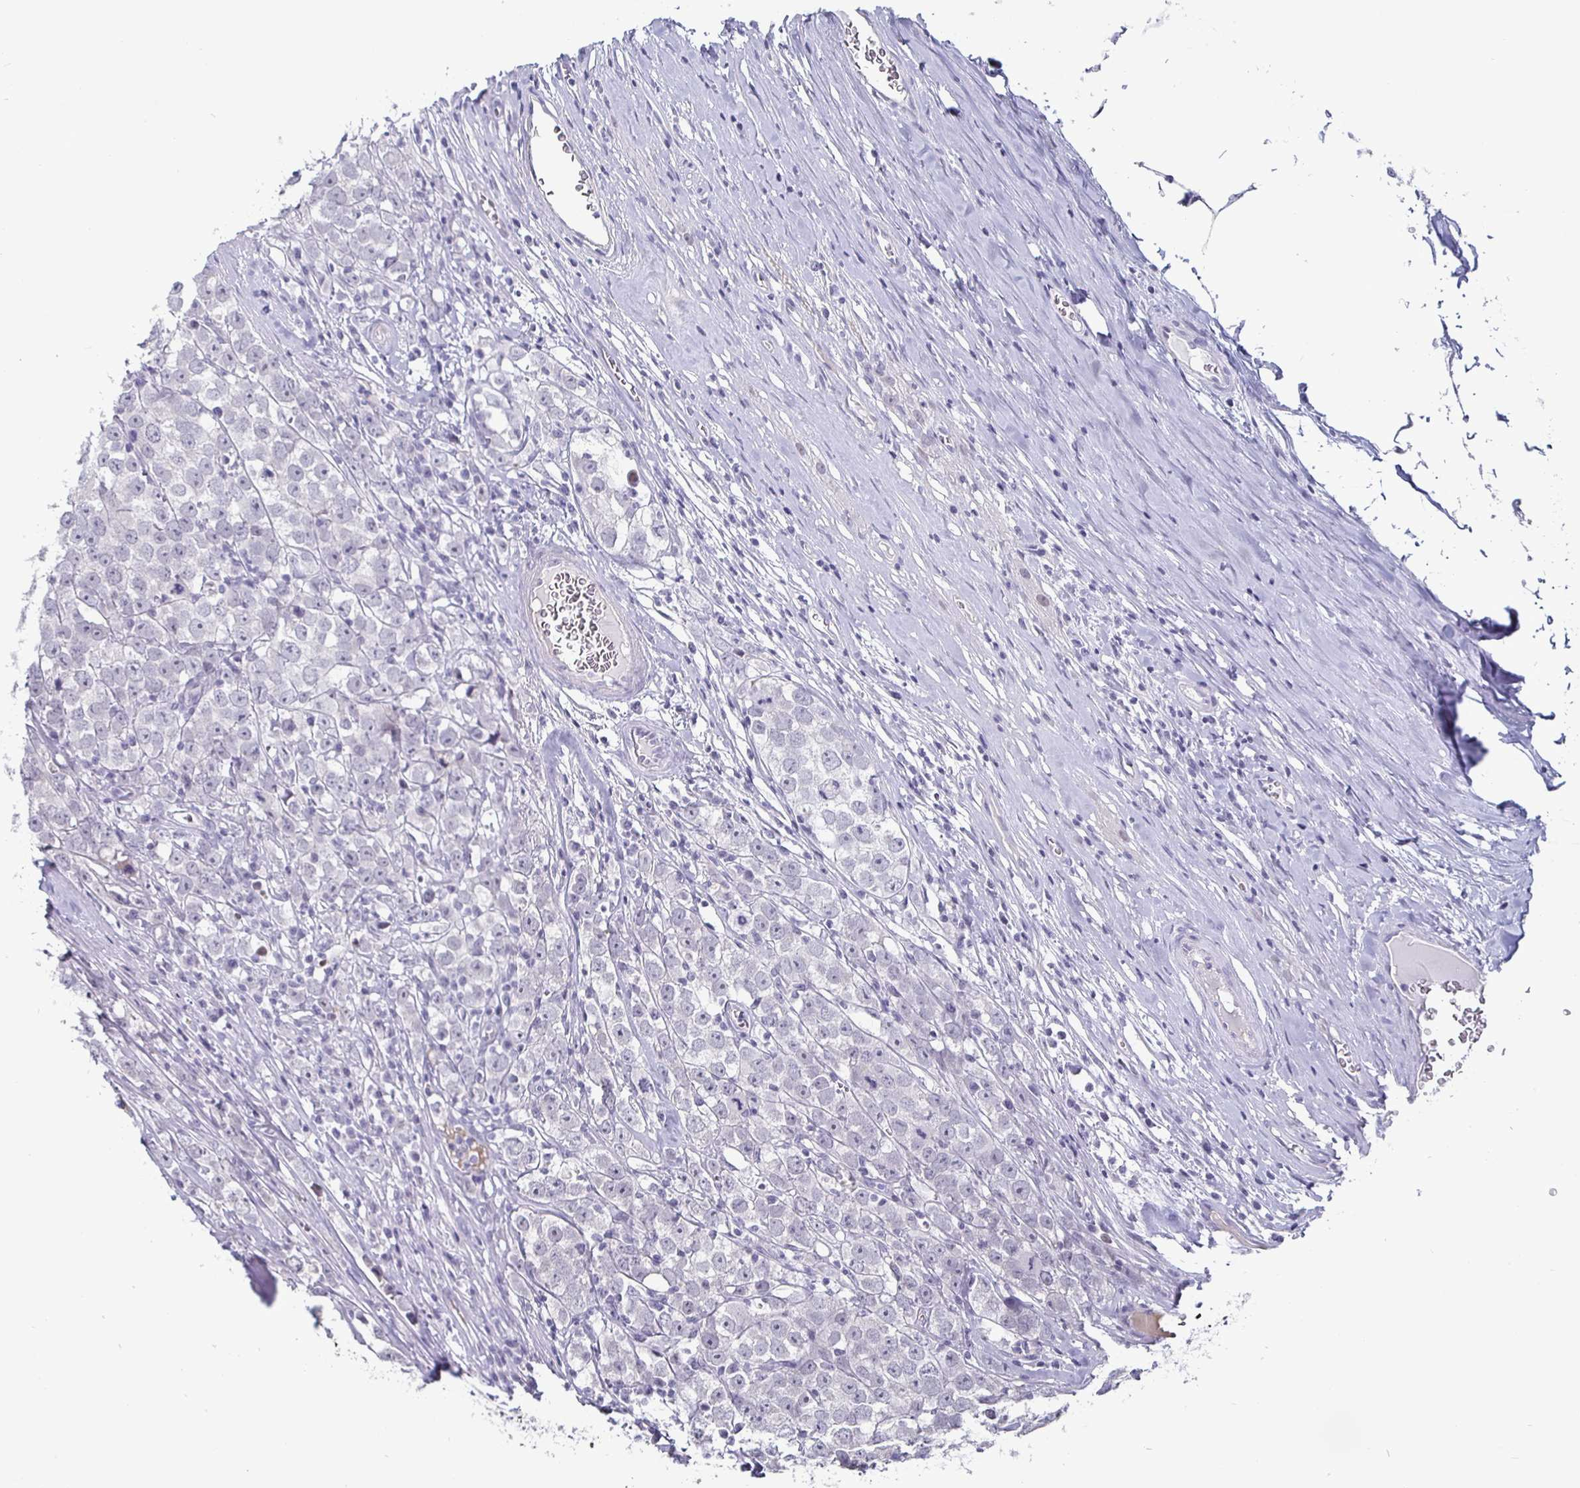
{"staining": {"intensity": "negative", "quantity": "none", "location": "none"}, "tissue": "testis cancer", "cell_type": "Tumor cells", "image_type": "cancer", "snomed": [{"axis": "morphology", "description": "Seminoma, NOS"}, {"axis": "morphology", "description": "Carcinoma, Embryonal, NOS"}, {"axis": "topography", "description": "Testis"}], "caption": "This is an IHC image of human seminoma (testis). There is no positivity in tumor cells.", "gene": "OOSP2", "patient": {"sex": "male", "age": 52}}